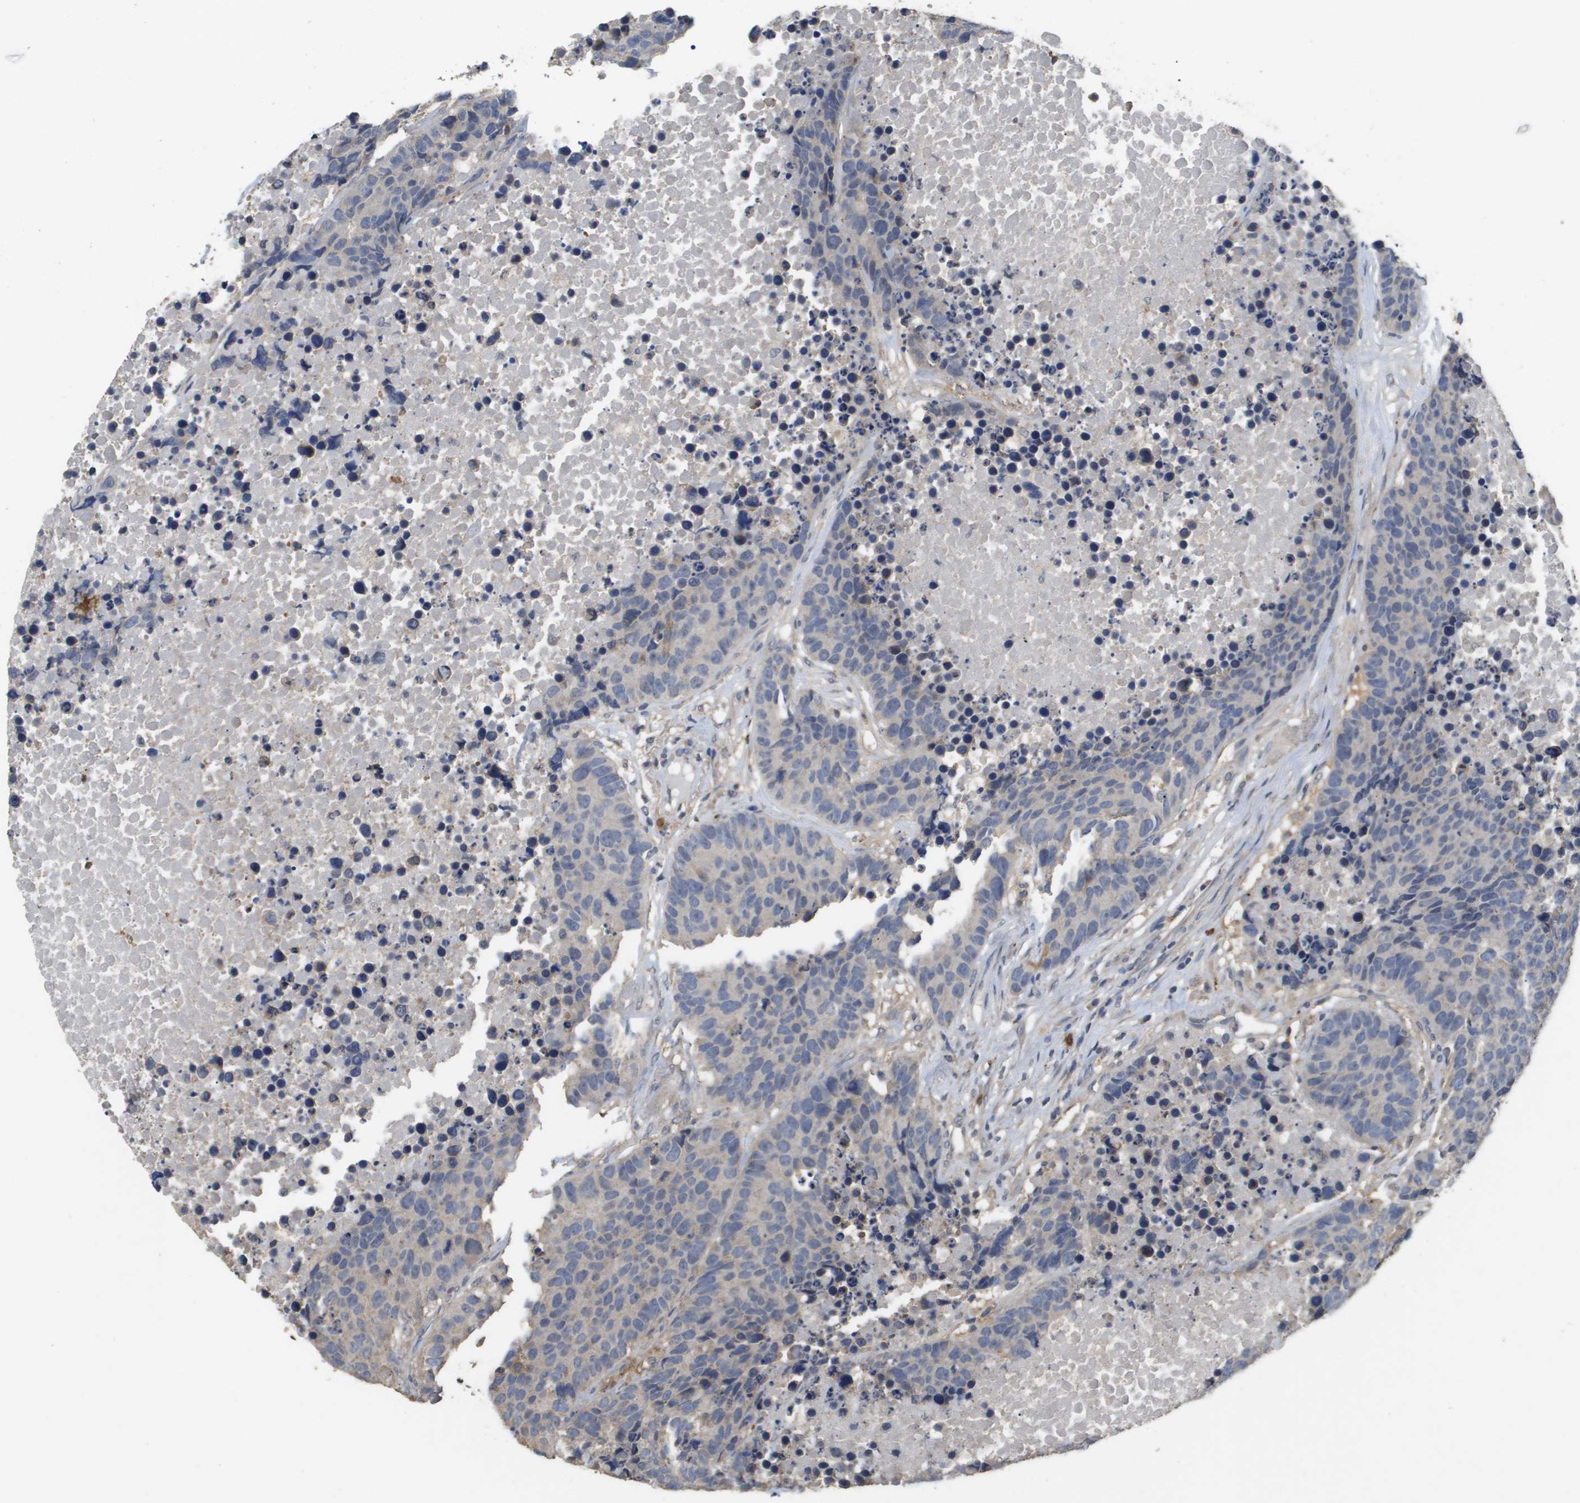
{"staining": {"intensity": "negative", "quantity": "none", "location": "none"}, "tissue": "carcinoid", "cell_type": "Tumor cells", "image_type": "cancer", "snomed": [{"axis": "morphology", "description": "Carcinoid, malignant, NOS"}, {"axis": "topography", "description": "Lung"}], "caption": "Immunohistochemical staining of carcinoid reveals no significant positivity in tumor cells.", "gene": "RAB27B", "patient": {"sex": "male", "age": 60}}